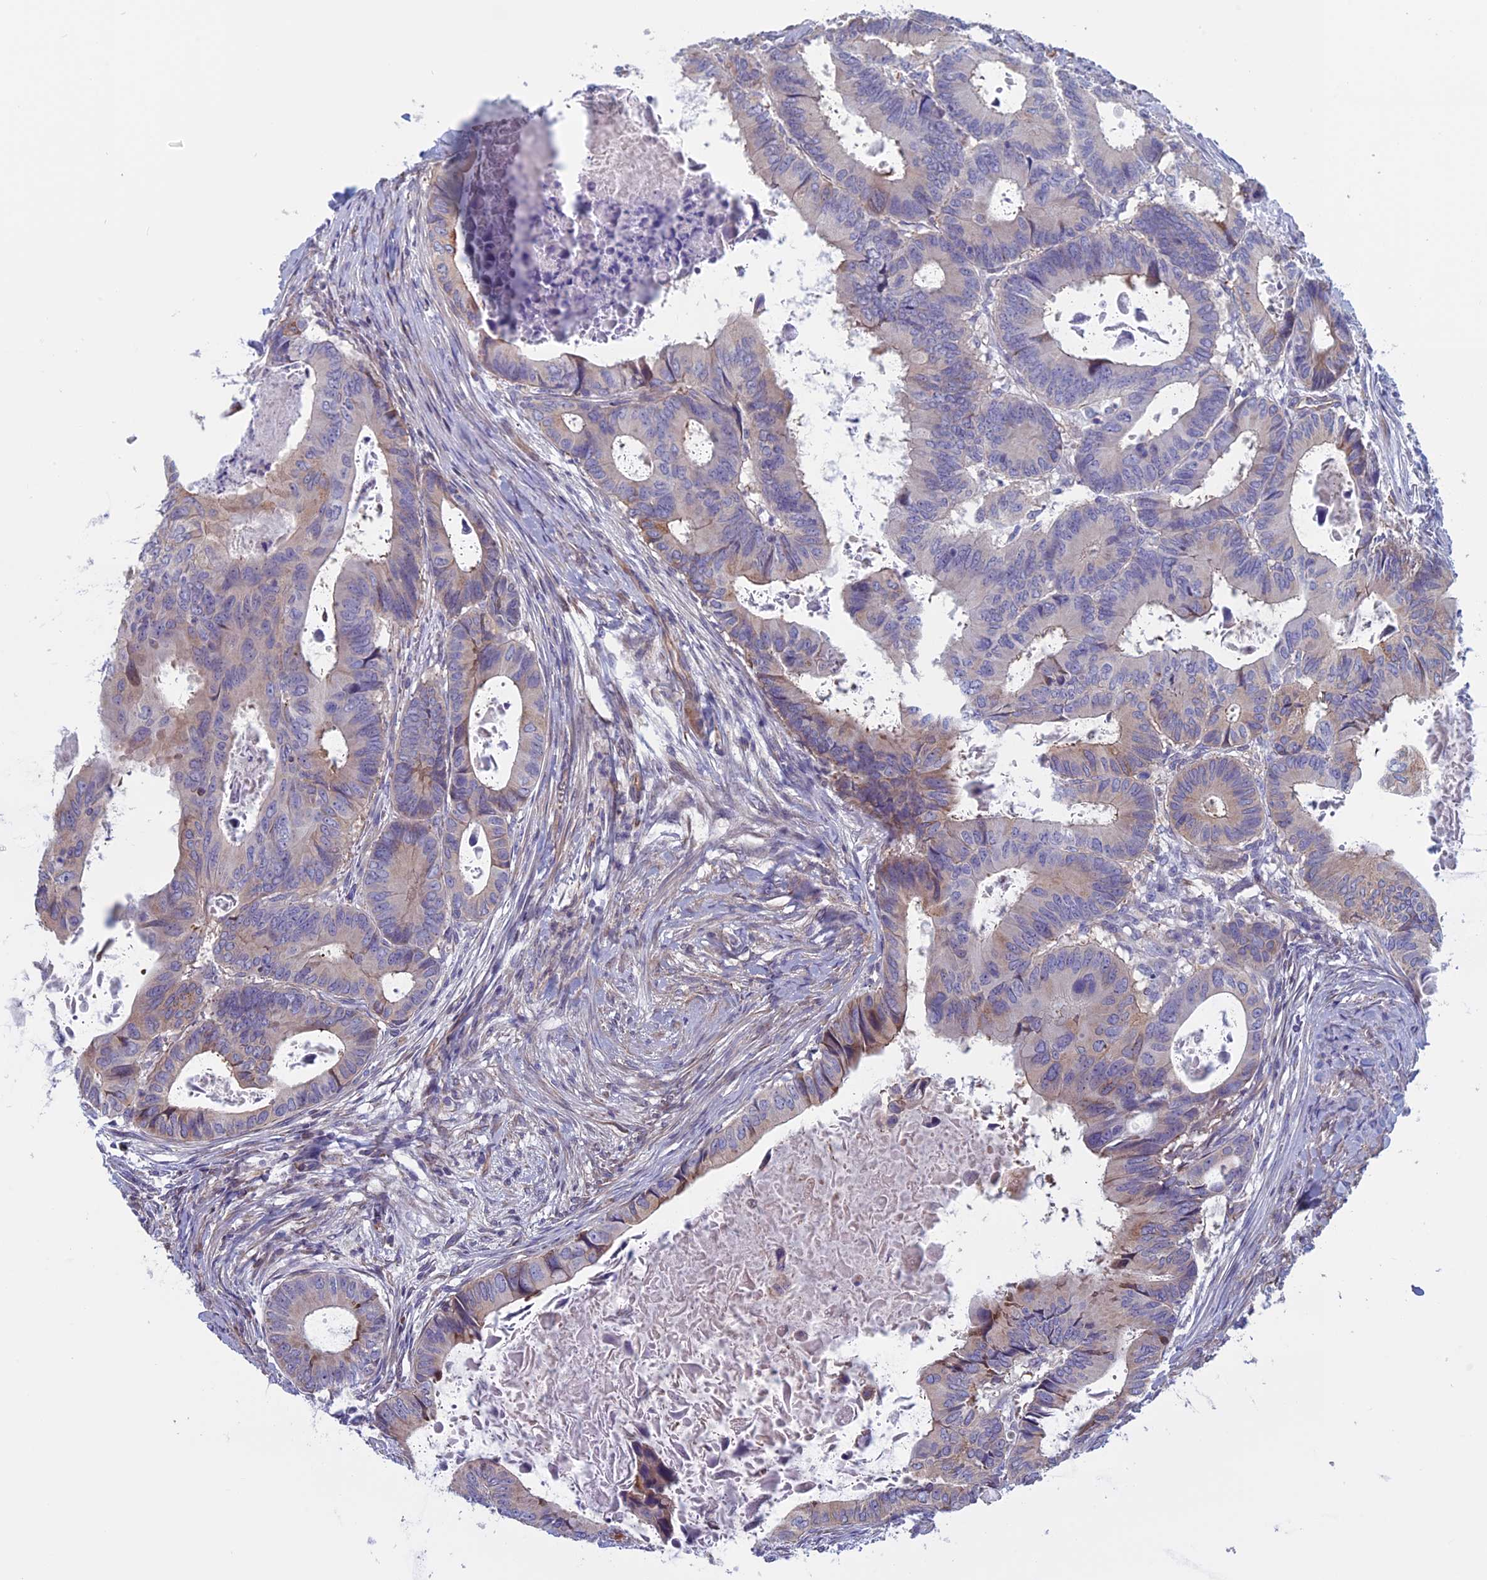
{"staining": {"intensity": "weak", "quantity": "<25%", "location": "cytoplasmic/membranous"}, "tissue": "colorectal cancer", "cell_type": "Tumor cells", "image_type": "cancer", "snomed": [{"axis": "morphology", "description": "Adenocarcinoma, NOS"}, {"axis": "topography", "description": "Colon"}], "caption": "Colorectal cancer stained for a protein using immunohistochemistry exhibits no staining tumor cells.", "gene": "BCL2L10", "patient": {"sex": "male", "age": 85}}